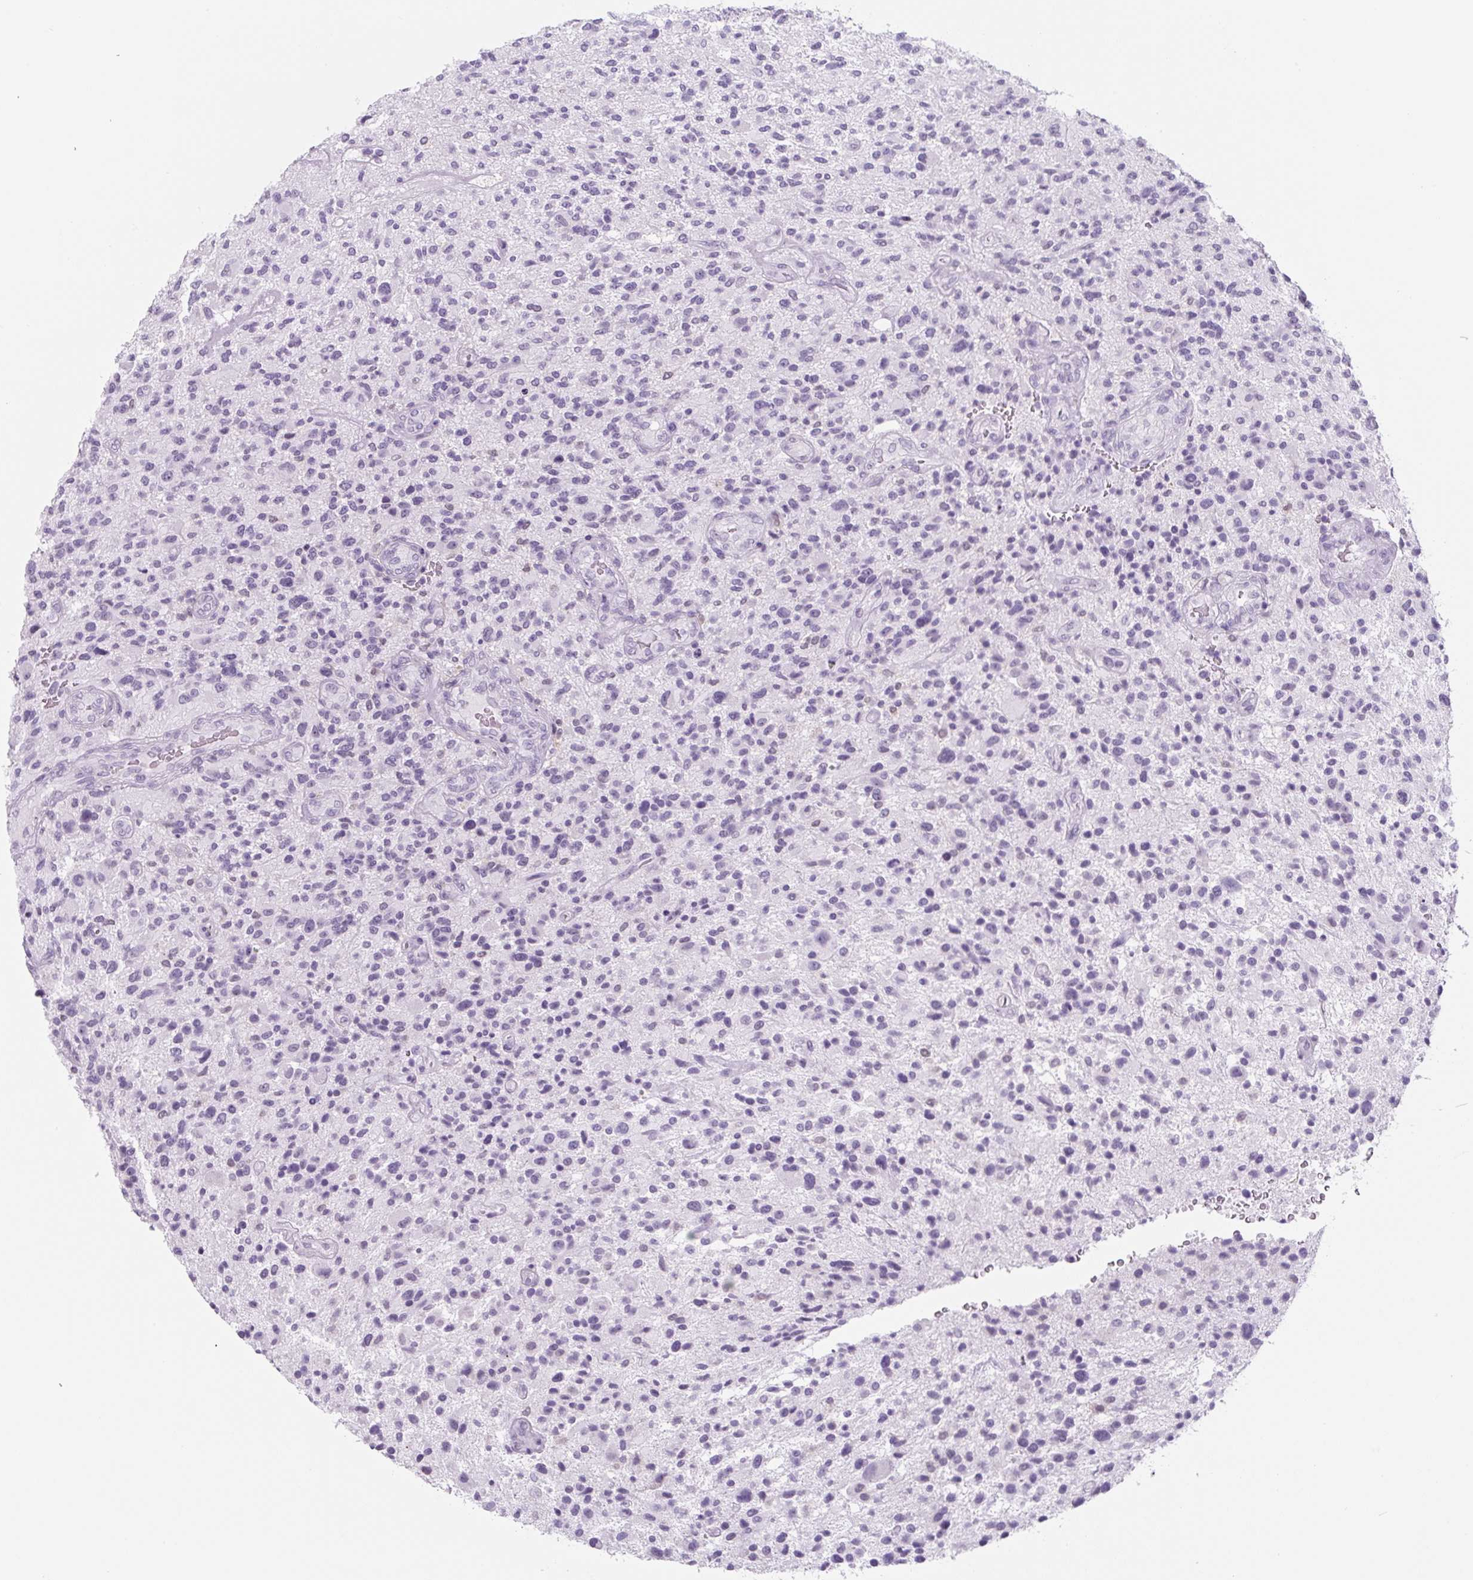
{"staining": {"intensity": "negative", "quantity": "none", "location": "none"}, "tissue": "glioma", "cell_type": "Tumor cells", "image_type": "cancer", "snomed": [{"axis": "morphology", "description": "Glioma, malignant, High grade"}, {"axis": "topography", "description": "Brain"}], "caption": "DAB immunohistochemical staining of human glioma shows no significant expression in tumor cells.", "gene": "TNFRSF8", "patient": {"sex": "male", "age": 47}}